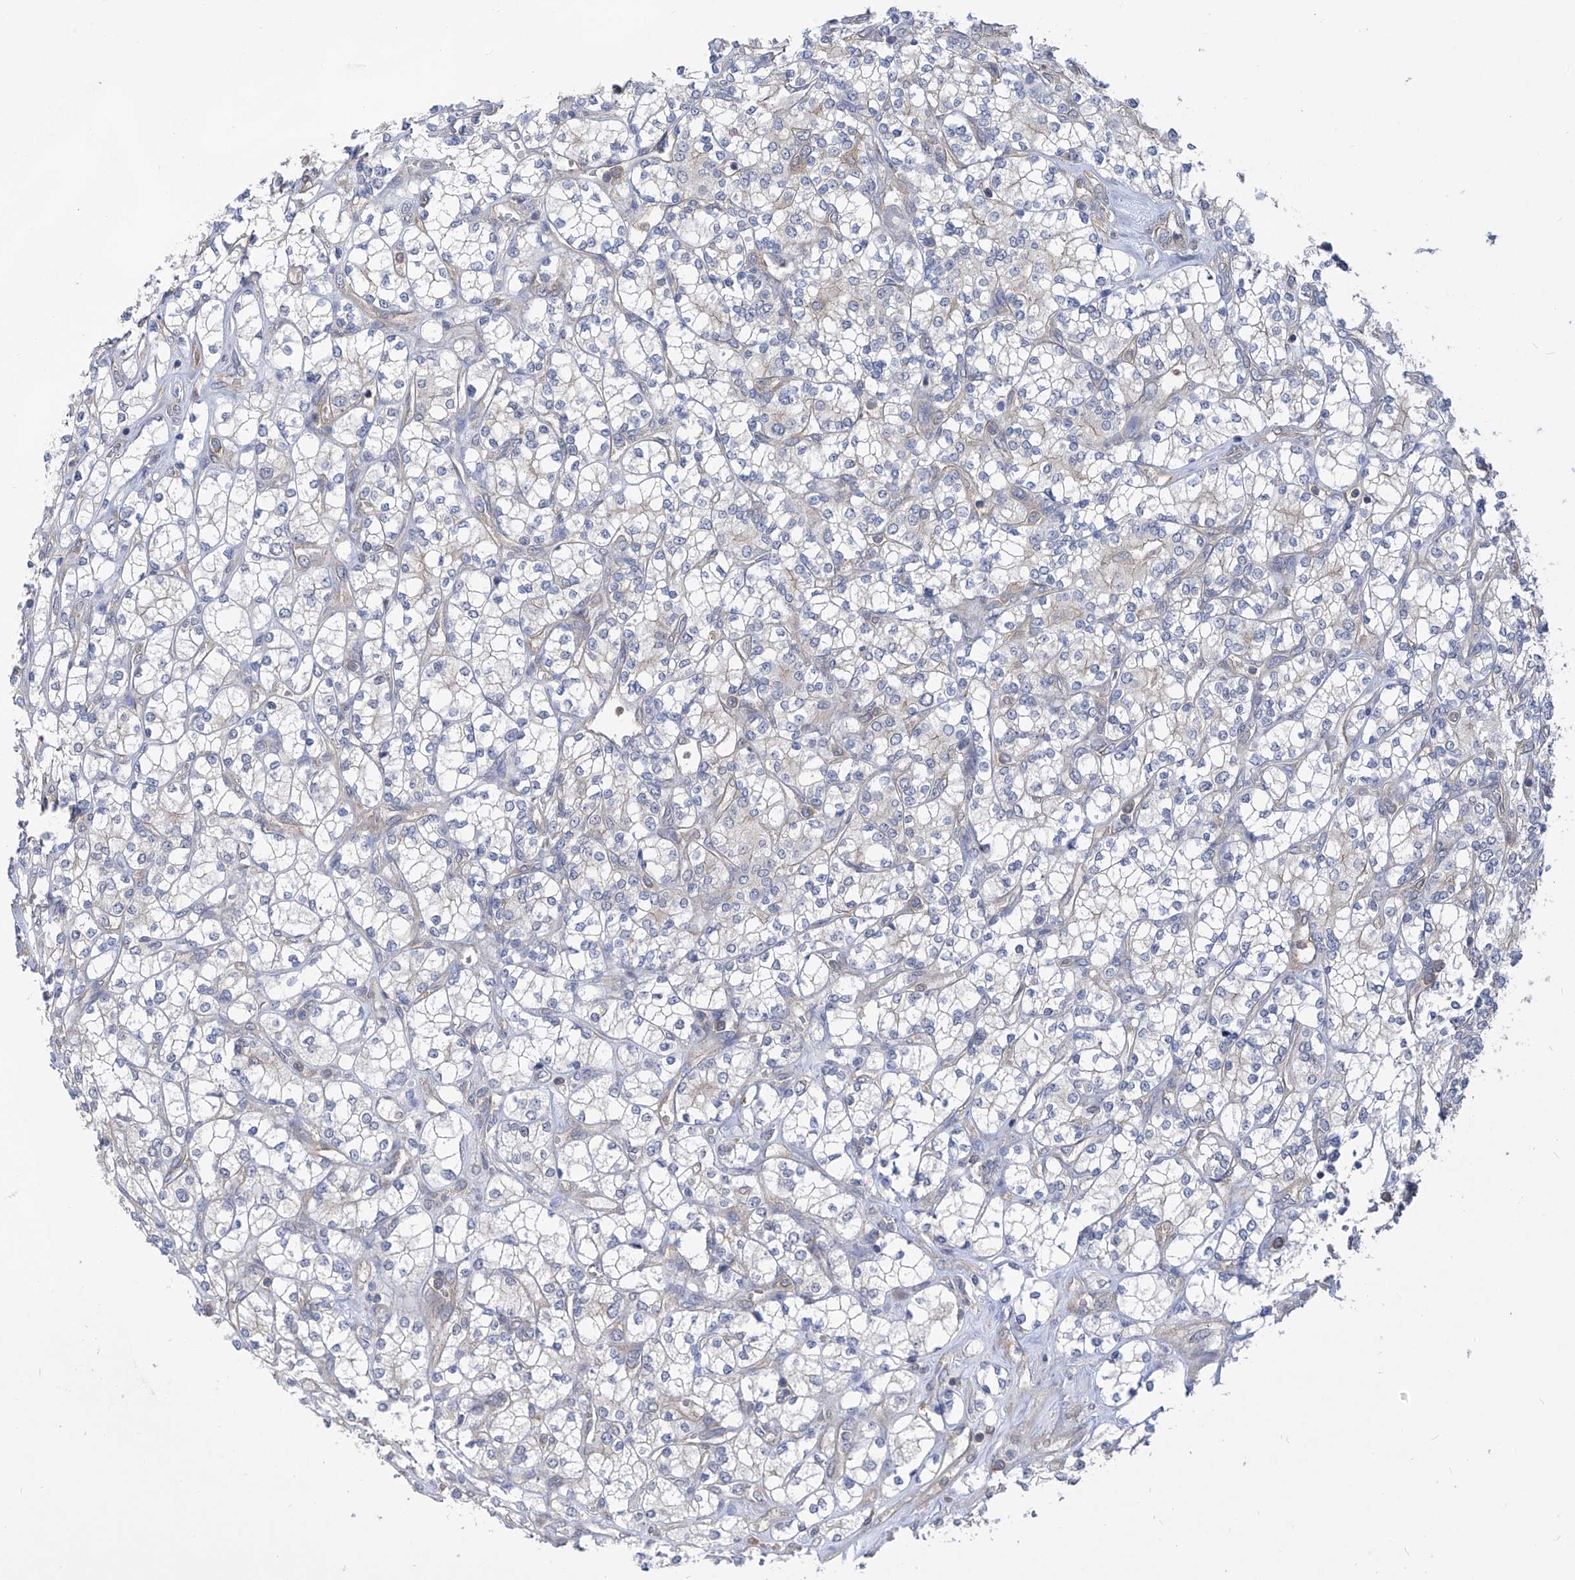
{"staining": {"intensity": "negative", "quantity": "none", "location": "none"}, "tissue": "renal cancer", "cell_type": "Tumor cells", "image_type": "cancer", "snomed": [{"axis": "morphology", "description": "Adenocarcinoma, NOS"}, {"axis": "topography", "description": "Kidney"}], "caption": "A micrograph of renal adenocarcinoma stained for a protein demonstrates no brown staining in tumor cells.", "gene": "EIF3M", "patient": {"sex": "male", "age": 77}}